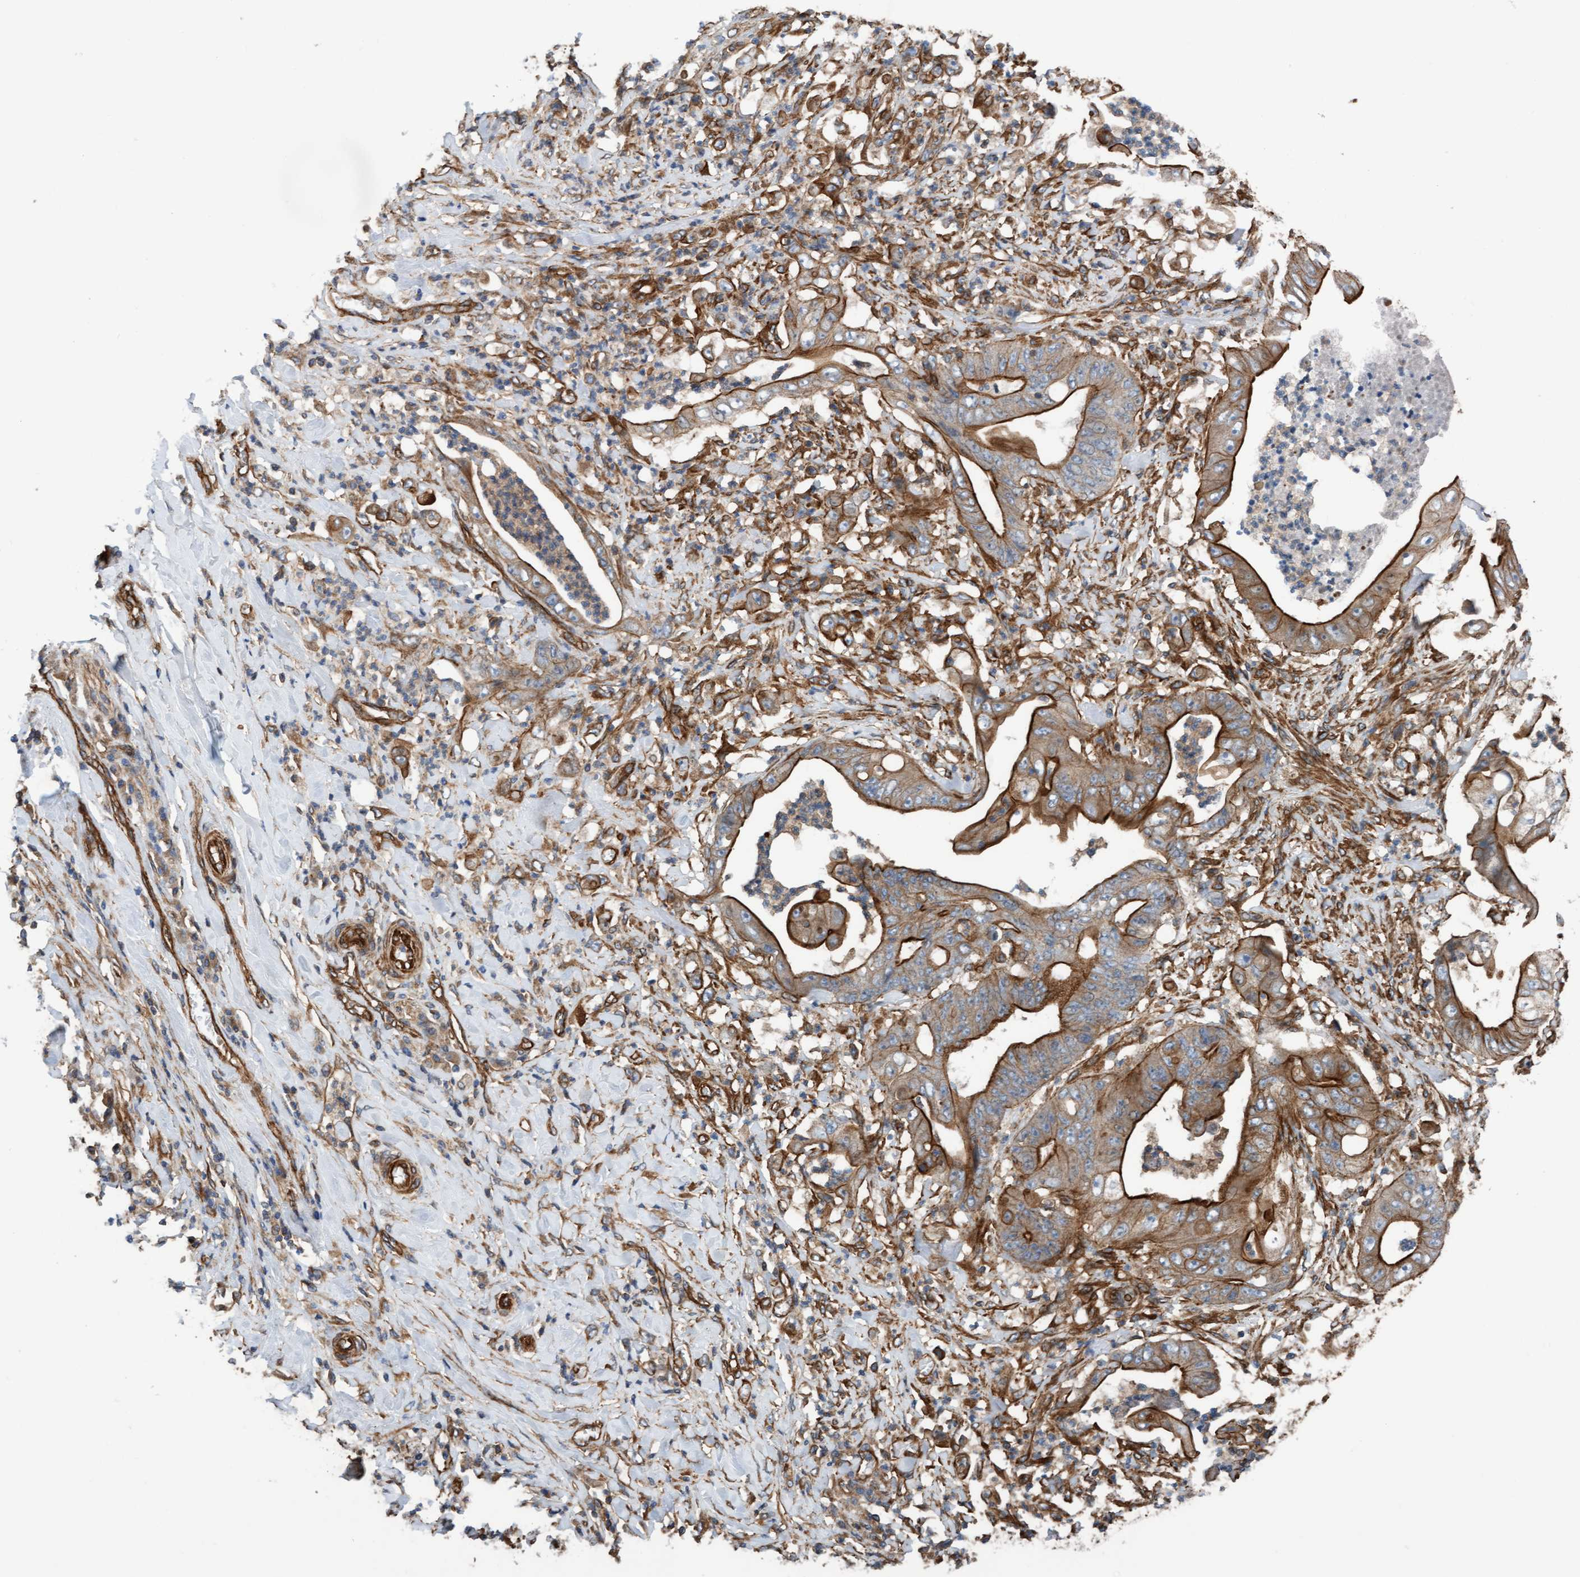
{"staining": {"intensity": "strong", "quantity": ">75%", "location": "cytoplasmic/membranous"}, "tissue": "stomach cancer", "cell_type": "Tumor cells", "image_type": "cancer", "snomed": [{"axis": "morphology", "description": "Adenocarcinoma, NOS"}, {"axis": "topography", "description": "Stomach"}], "caption": "Stomach cancer was stained to show a protein in brown. There is high levels of strong cytoplasmic/membranous expression in approximately >75% of tumor cells.", "gene": "STXBP4", "patient": {"sex": "female", "age": 73}}